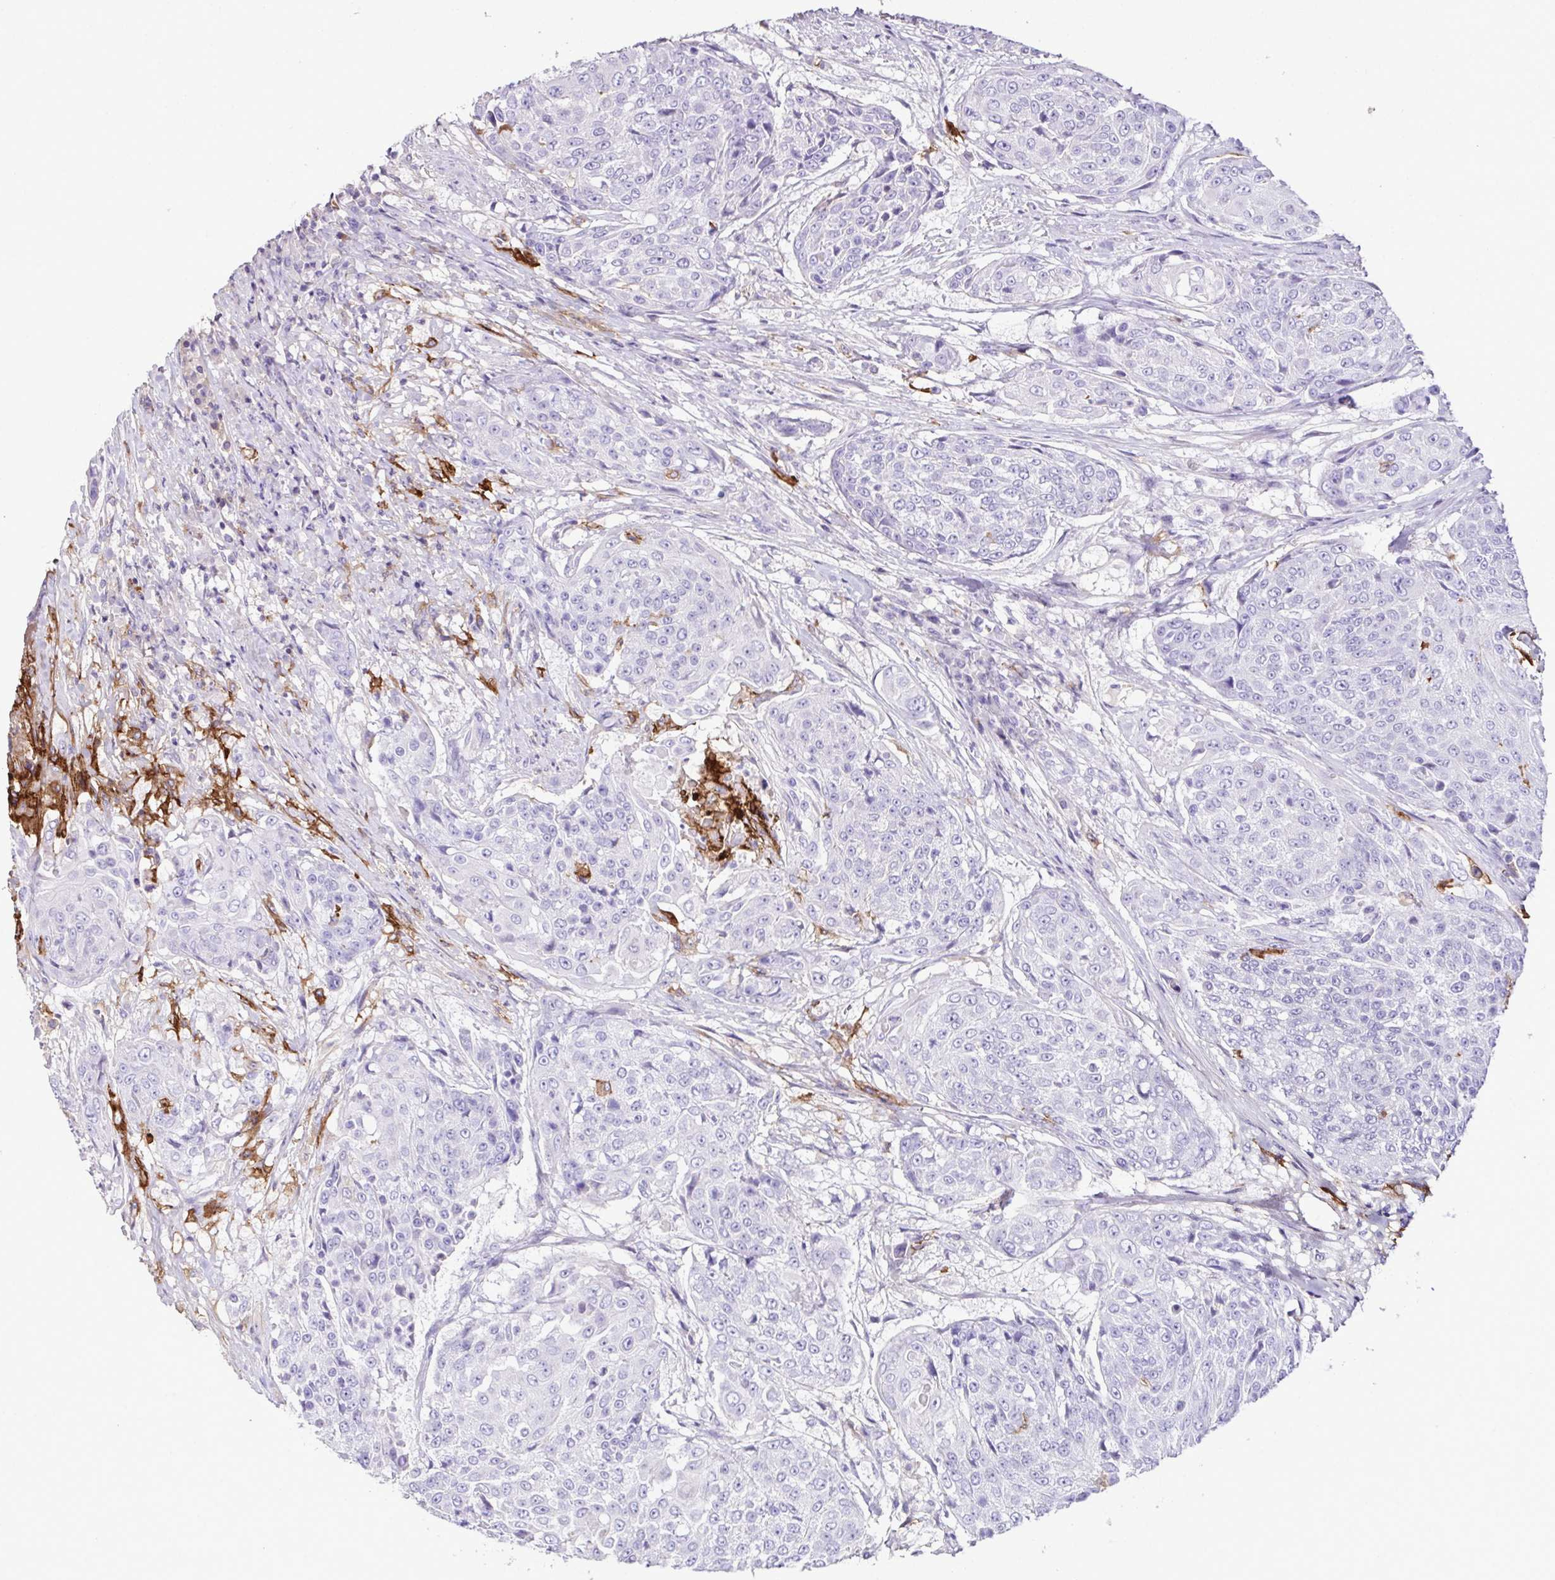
{"staining": {"intensity": "negative", "quantity": "none", "location": "none"}, "tissue": "urothelial cancer", "cell_type": "Tumor cells", "image_type": "cancer", "snomed": [{"axis": "morphology", "description": "Urothelial carcinoma, High grade"}, {"axis": "topography", "description": "Urinary bladder"}], "caption": "IHC micrograph of high-grade urothelial carcinoma stained for a protein (brown), which demonstrates no staining in tumor cells.", "gene": "MARCO", "patient": {"sex": "female", "age": 63}}